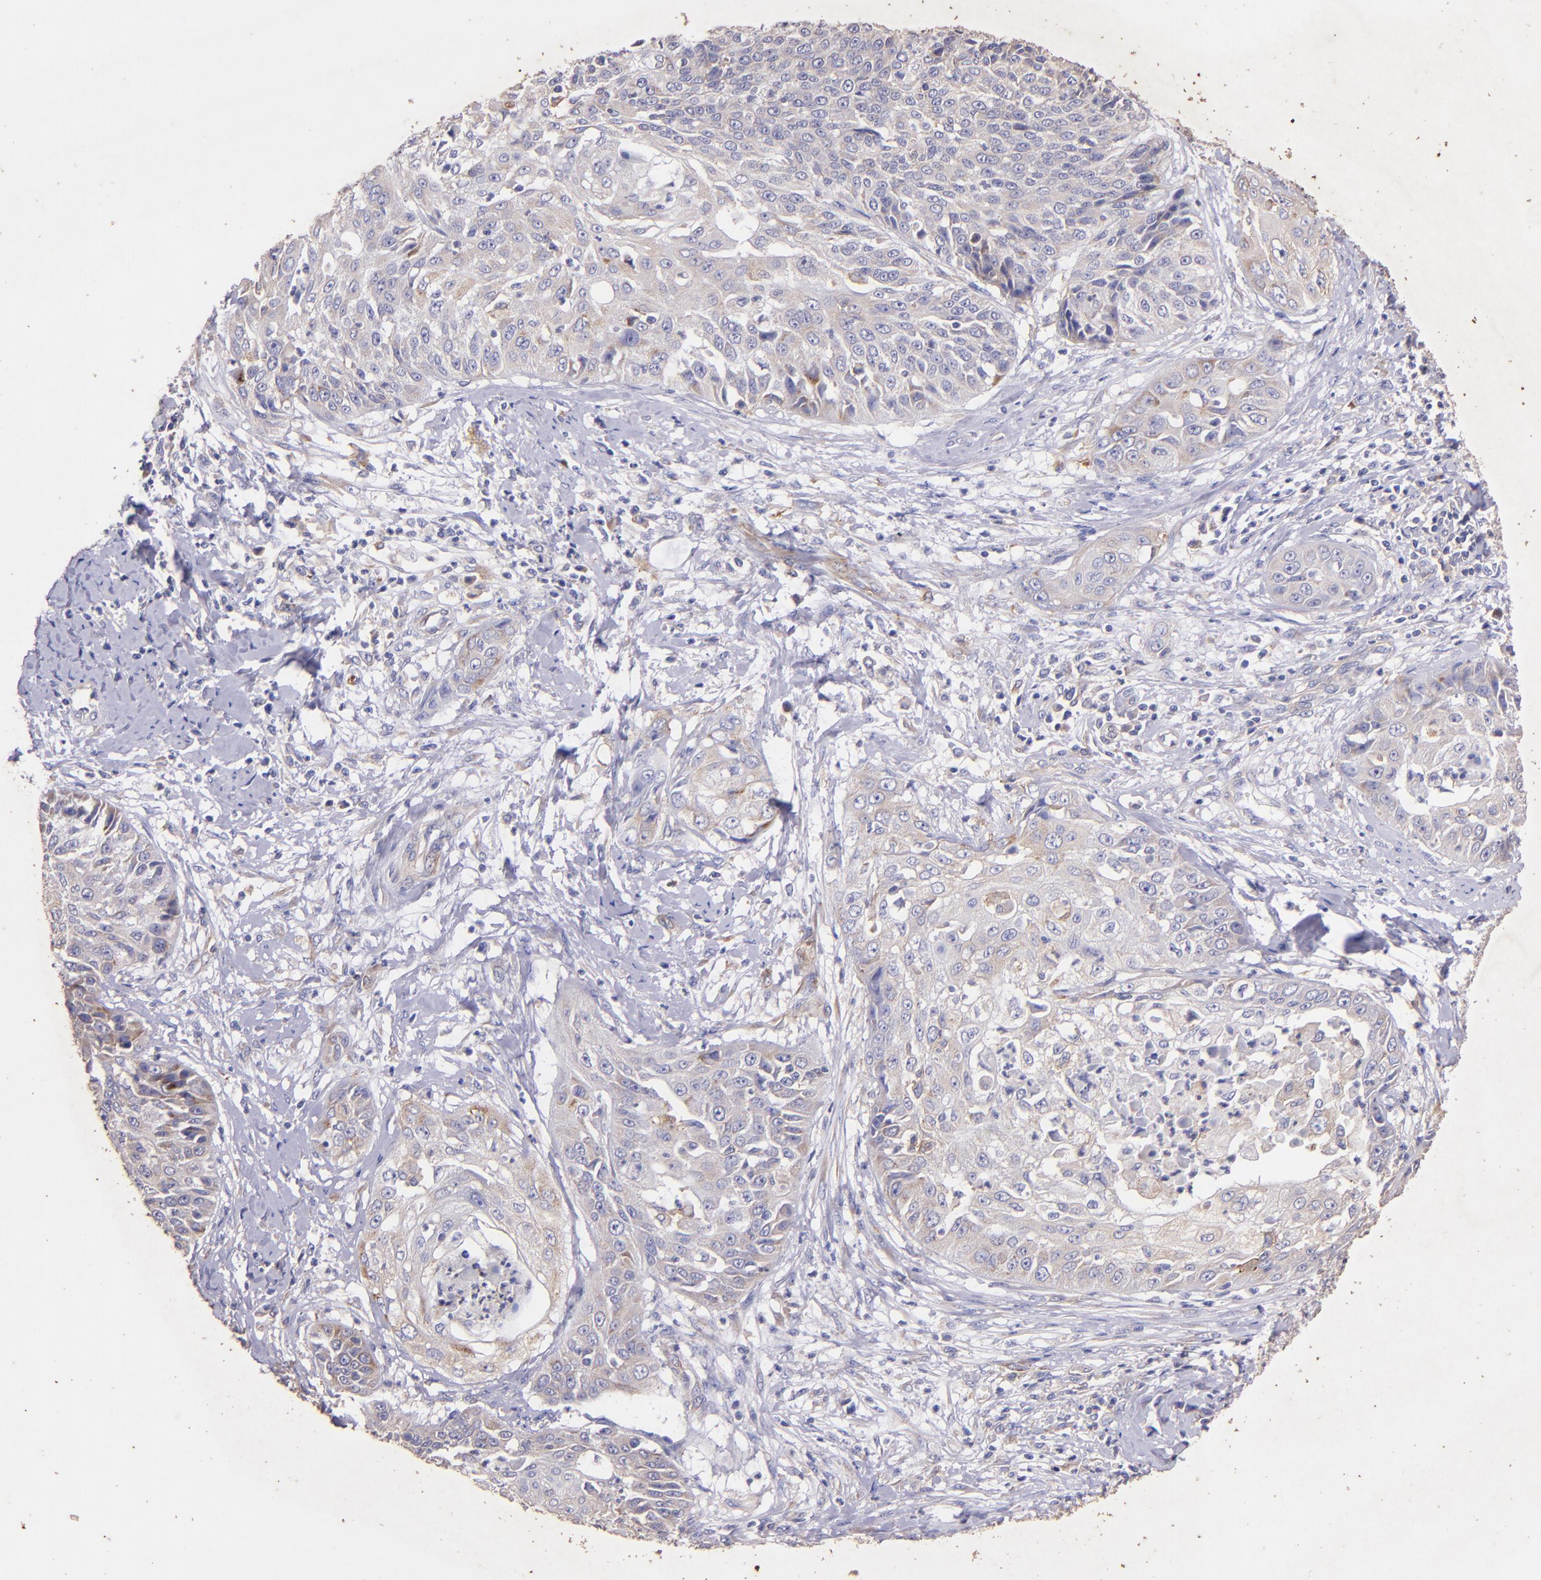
{"staining": {"intensity": "weak", "quantity": "25%-75%", "location": "cytoplasmic/membranous"}, "tissue": "cervical cancer", "cell_type": "Tumor cells", "image_type": "cancer", "snomed": [{"axis": "morphology", "description": "Squamous cell carcinoma, NOS"}, {"axis": "topography", "description": "Cervix"}], "caption": "Protein expression analysis of human cervical cancer reveals weak cytoplasmic/membranous positivity in approximately 25%-75% of tumor cells.", "gene": "RET", "patient": {"sex": "female", "age": 64}}